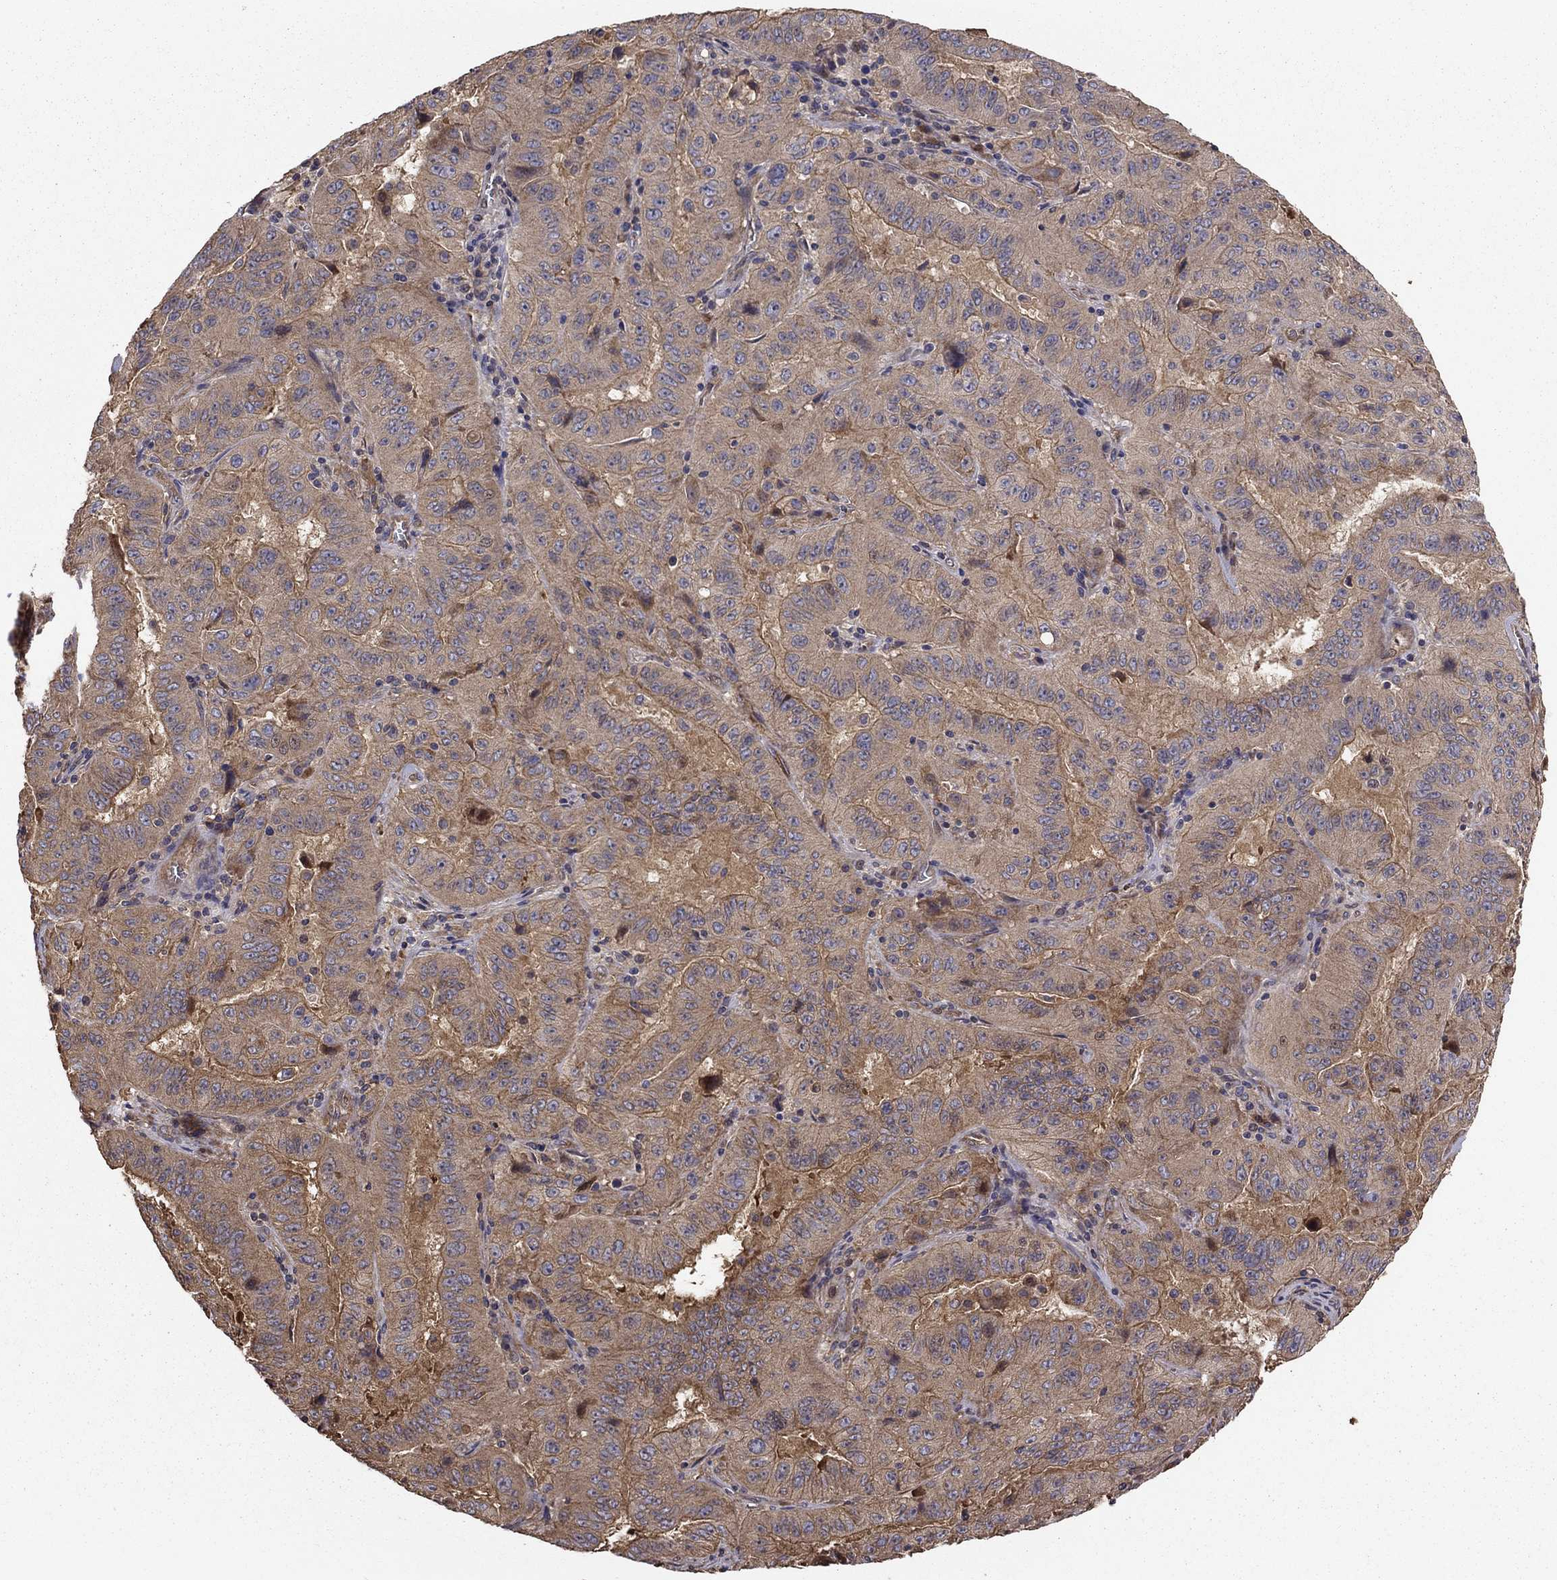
{"staining": {"intensity": "moderate", "quantity": "<25%", "location": "cytoplasmic/membranous"}, "tissue": "pancreatic cancer", "cell_type": "Tumor cells", "image_type": "cancer", "snomed": [{"axis": "morphology", "description": "Adenocarcinoma, NOS"}, {"axis": "topography", "description": "Pancreas"}], "caption": "High-power microscopy captured an IHC photomicrograph of pancreatic cancer (adenocarcinoma), revealing moderate cytoplasmic/membranous staining in about <25% of tumor cells. (DAB (3,3'-diaminobenzidine) IHC with brightfield microscopy, high magnification).", "gene": "BABAM2", "patient": {"sex": "male", "age": 63}}